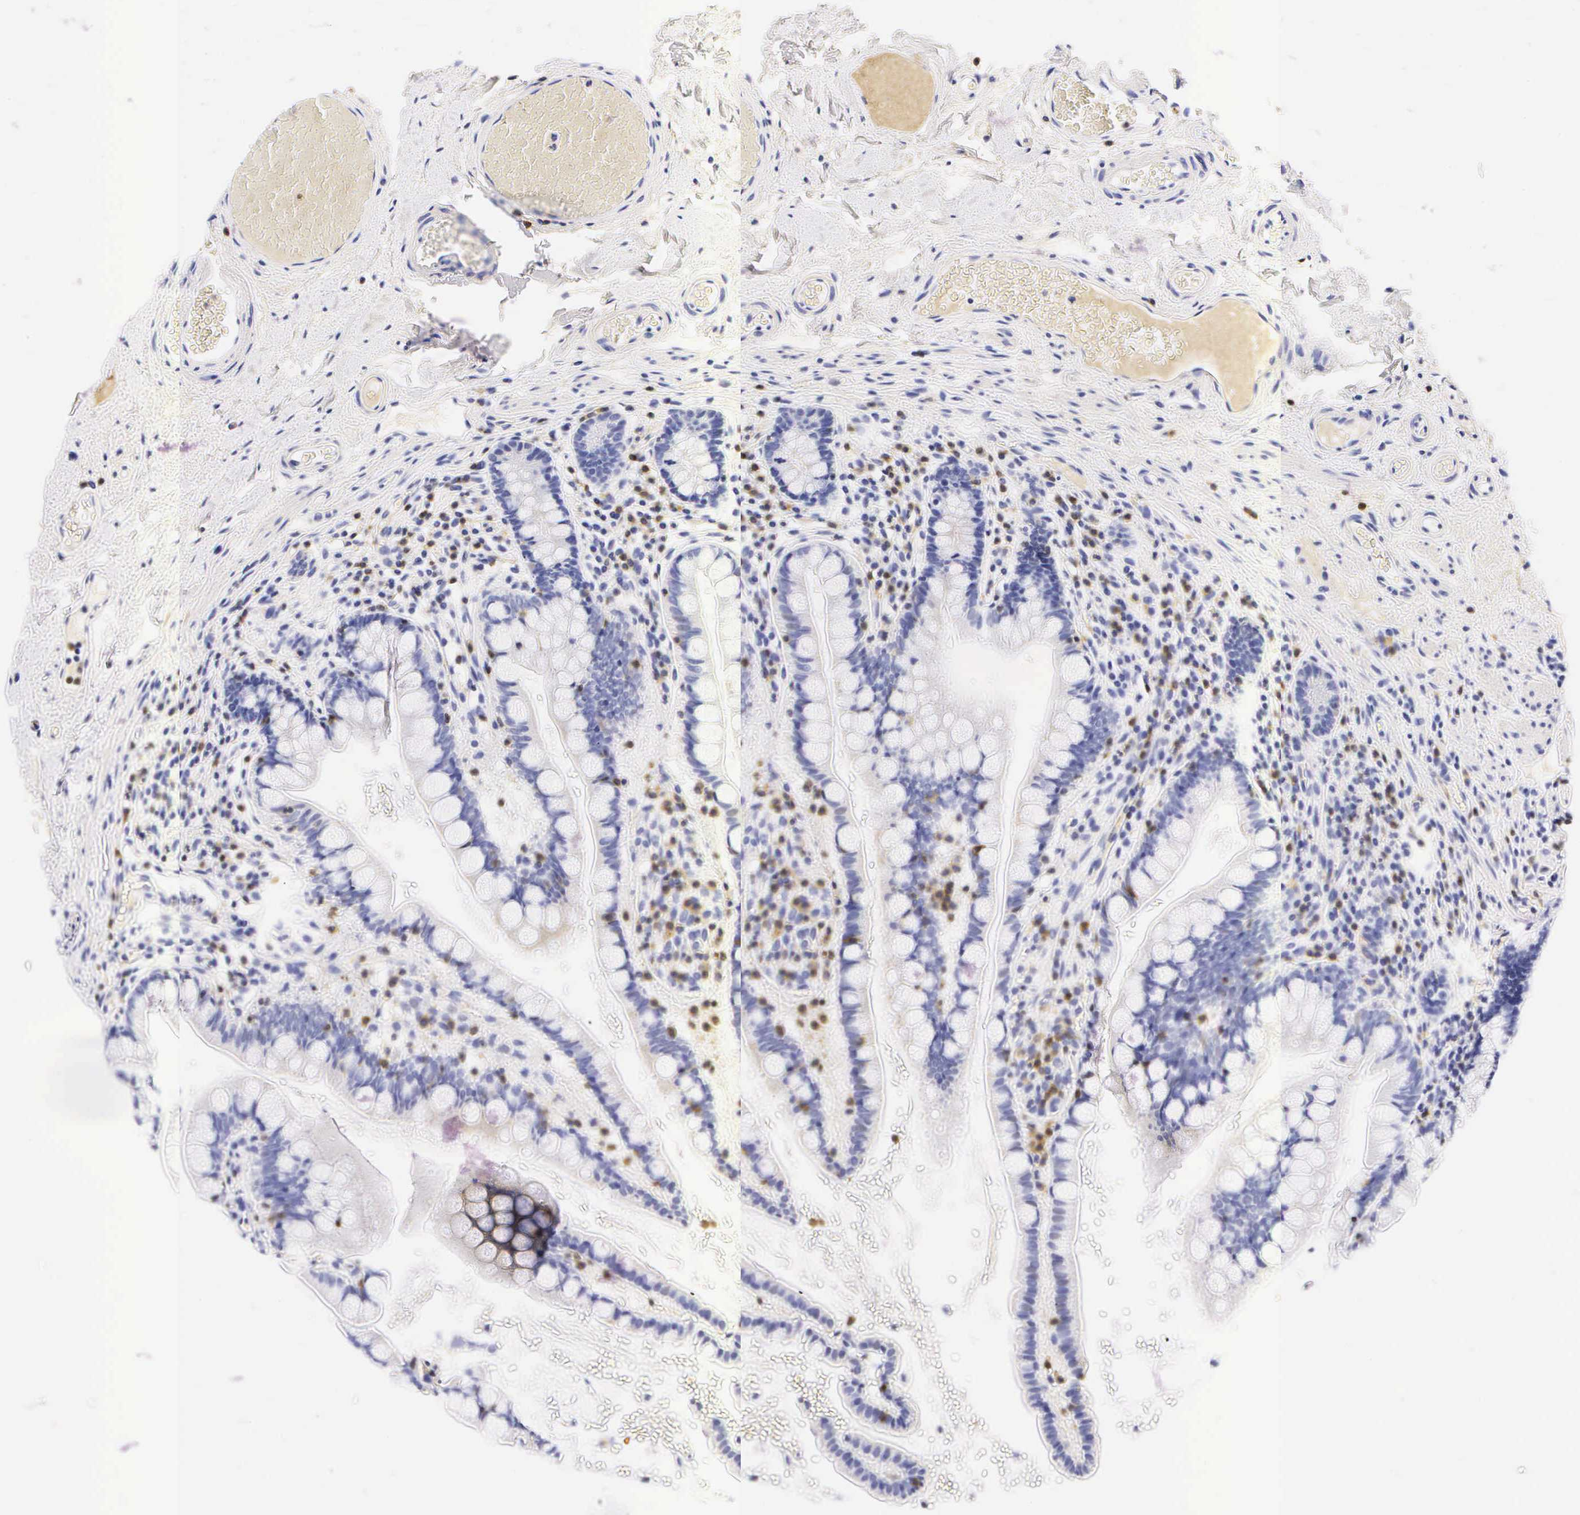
{"staining": {"intensity": "negative", "quantity": "none", "location": "none"}, "tissue": "colon", "cell_type": "Endothelial cells", "image_type": "normal", "snomed": [{"axis": "morphology", "description": "Normal tissue, NOS"}, {"axis": "topography", "description": "Colon"}], "caption": "A high-resolution micrograph shows immunohistochemistry (IHC) staining of benign colon, which shows no significant staining in endothelial cells. Nuclei are stained in blue.", "gene": "CD3E", "patient": {"sex": "male", "age": 54}}